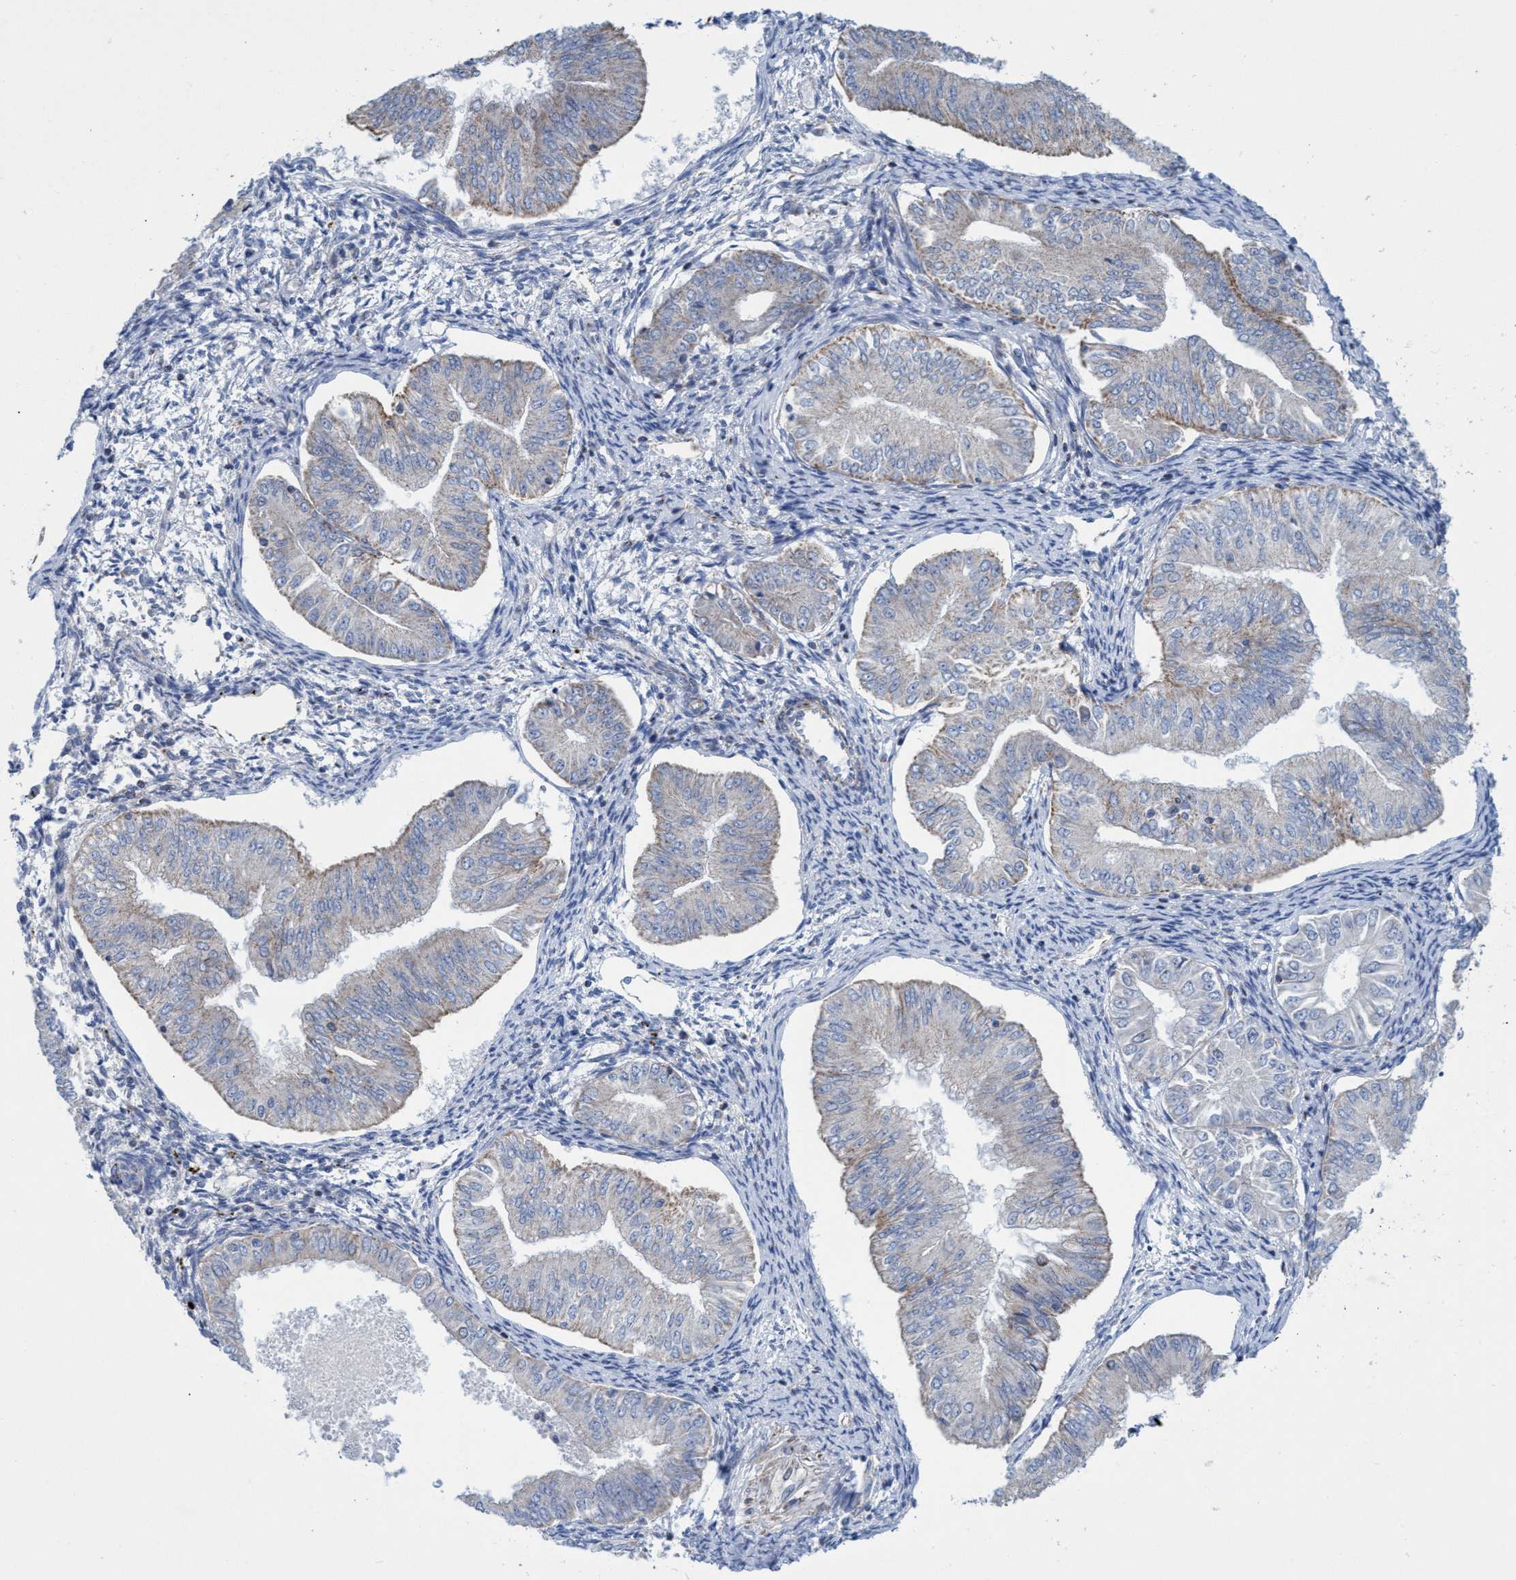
{"staining": {"intensity": "weak", "quantity": "<25%", "location": "cytoplasmic/membranous"}, "tissue": "endometrial cancer", "cell_type": "Tumor cells", "image_type": "cancer", "snomed": [{"axis": "morphology", "description": "Normal tissue, NOS"}, {"axis": "morphology", "description": "Adenocarcinoma, NOS"}, {"axis": "topography", "description": "Endometrium"}], "caption": "Immunohistochemistry photomicrograph of endometrial cancer (adenocarcinoma) stained for a protein (brown), which demonstrates no expression in tumor cells.", "gene": "ZNF750", "patient": {"sex": "female", "age": 53}}